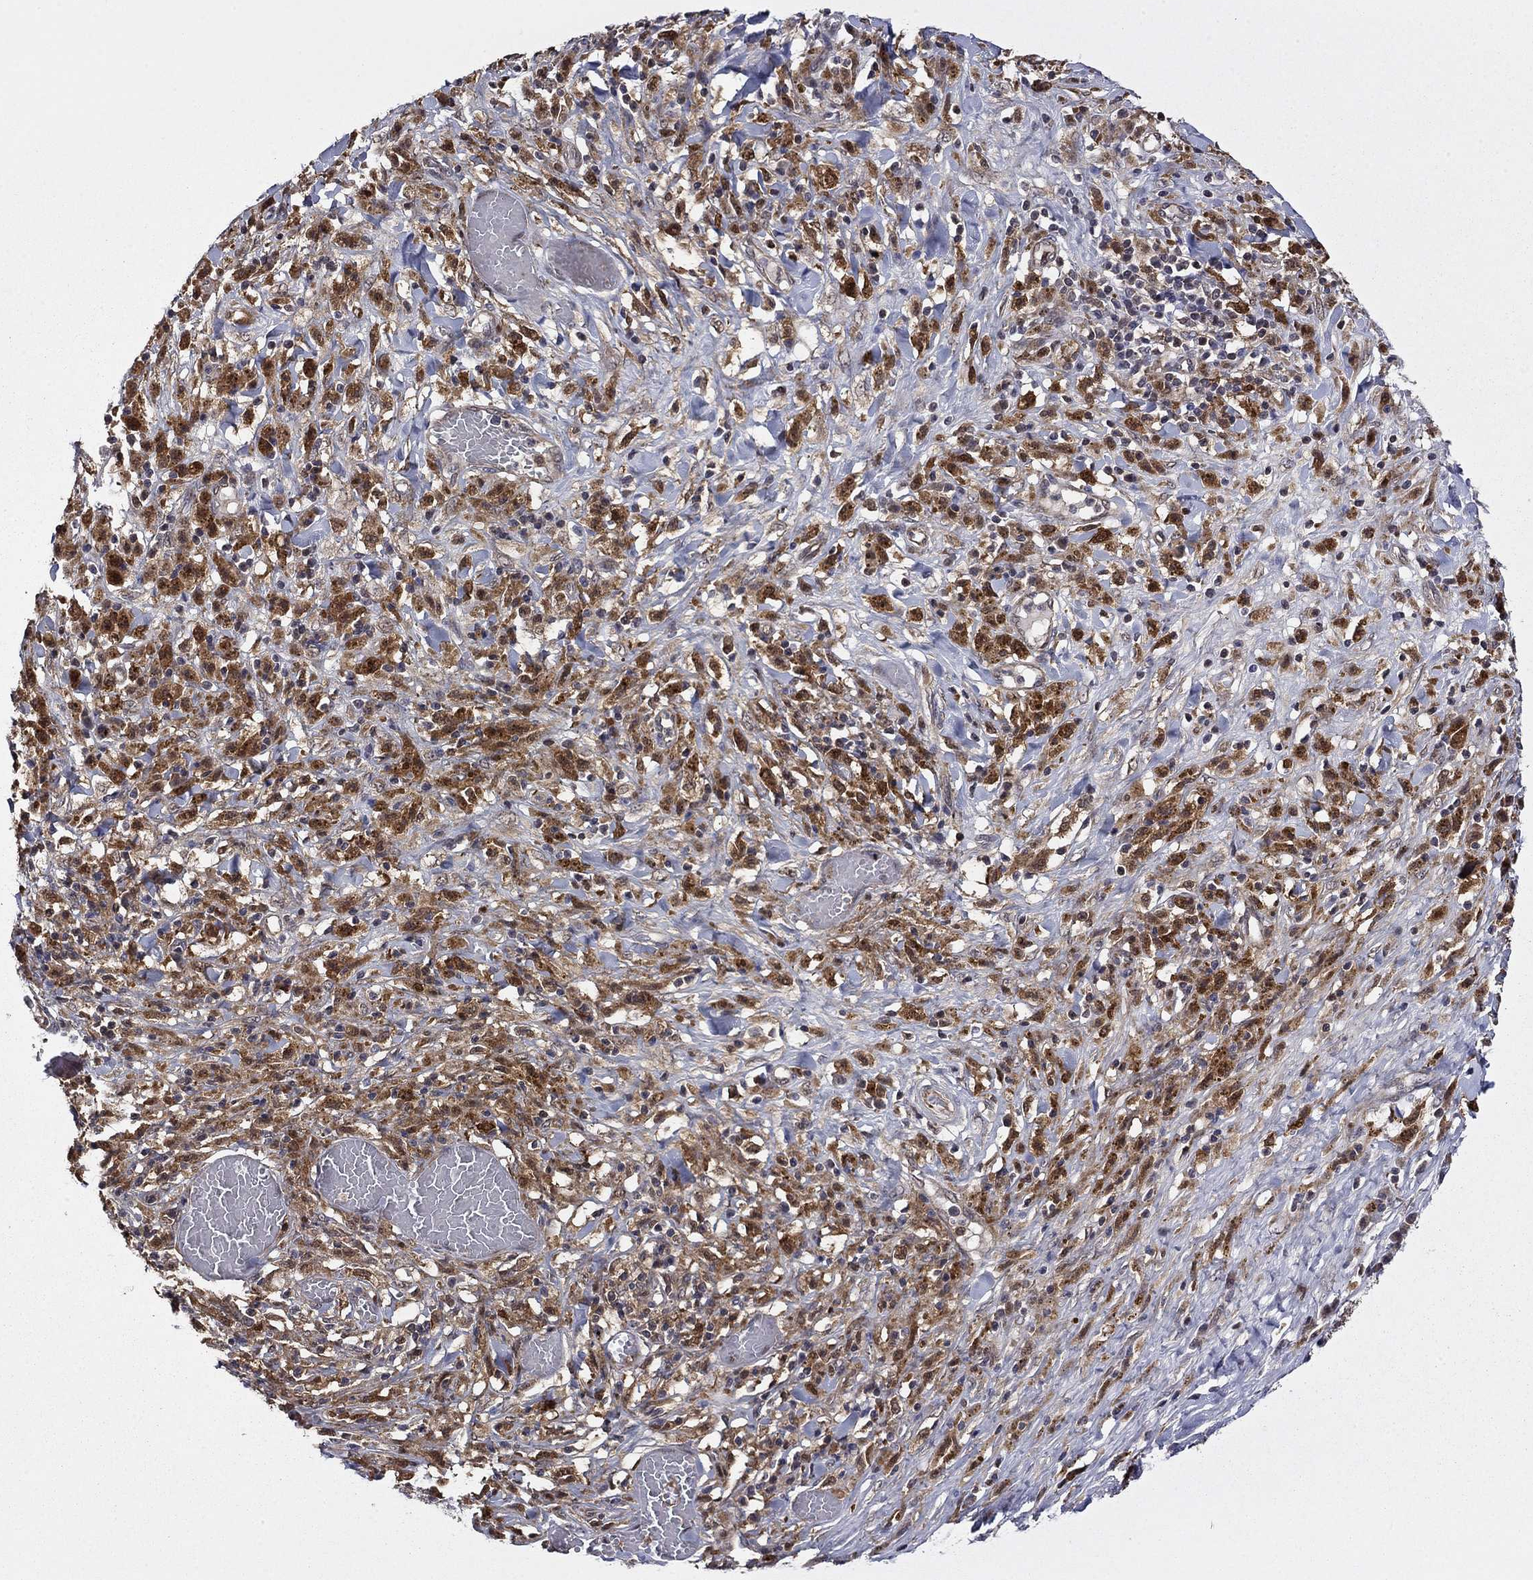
{"staining": {"intensity": "moderate", "quantity": ">75%", "location": "cytoplasmic/membranous"}, "tissue": "melanoma", "cell_type": "Tumor cells", "image_type": "cancer", "snomed": [{"axis": "morphology", "description": "Malignant melanoma, NOS"}, {"axis": "topography", "description": "Skin"}], "caption": "An image of malignant melanoma stained for a protein displays moderate cytoplasmic/membranous brown staining in tumor cells. (IHC, brightfield microscopy, high magnification).", "gene": "TPMT", "patient": {"sex": "female", "age": 91}}